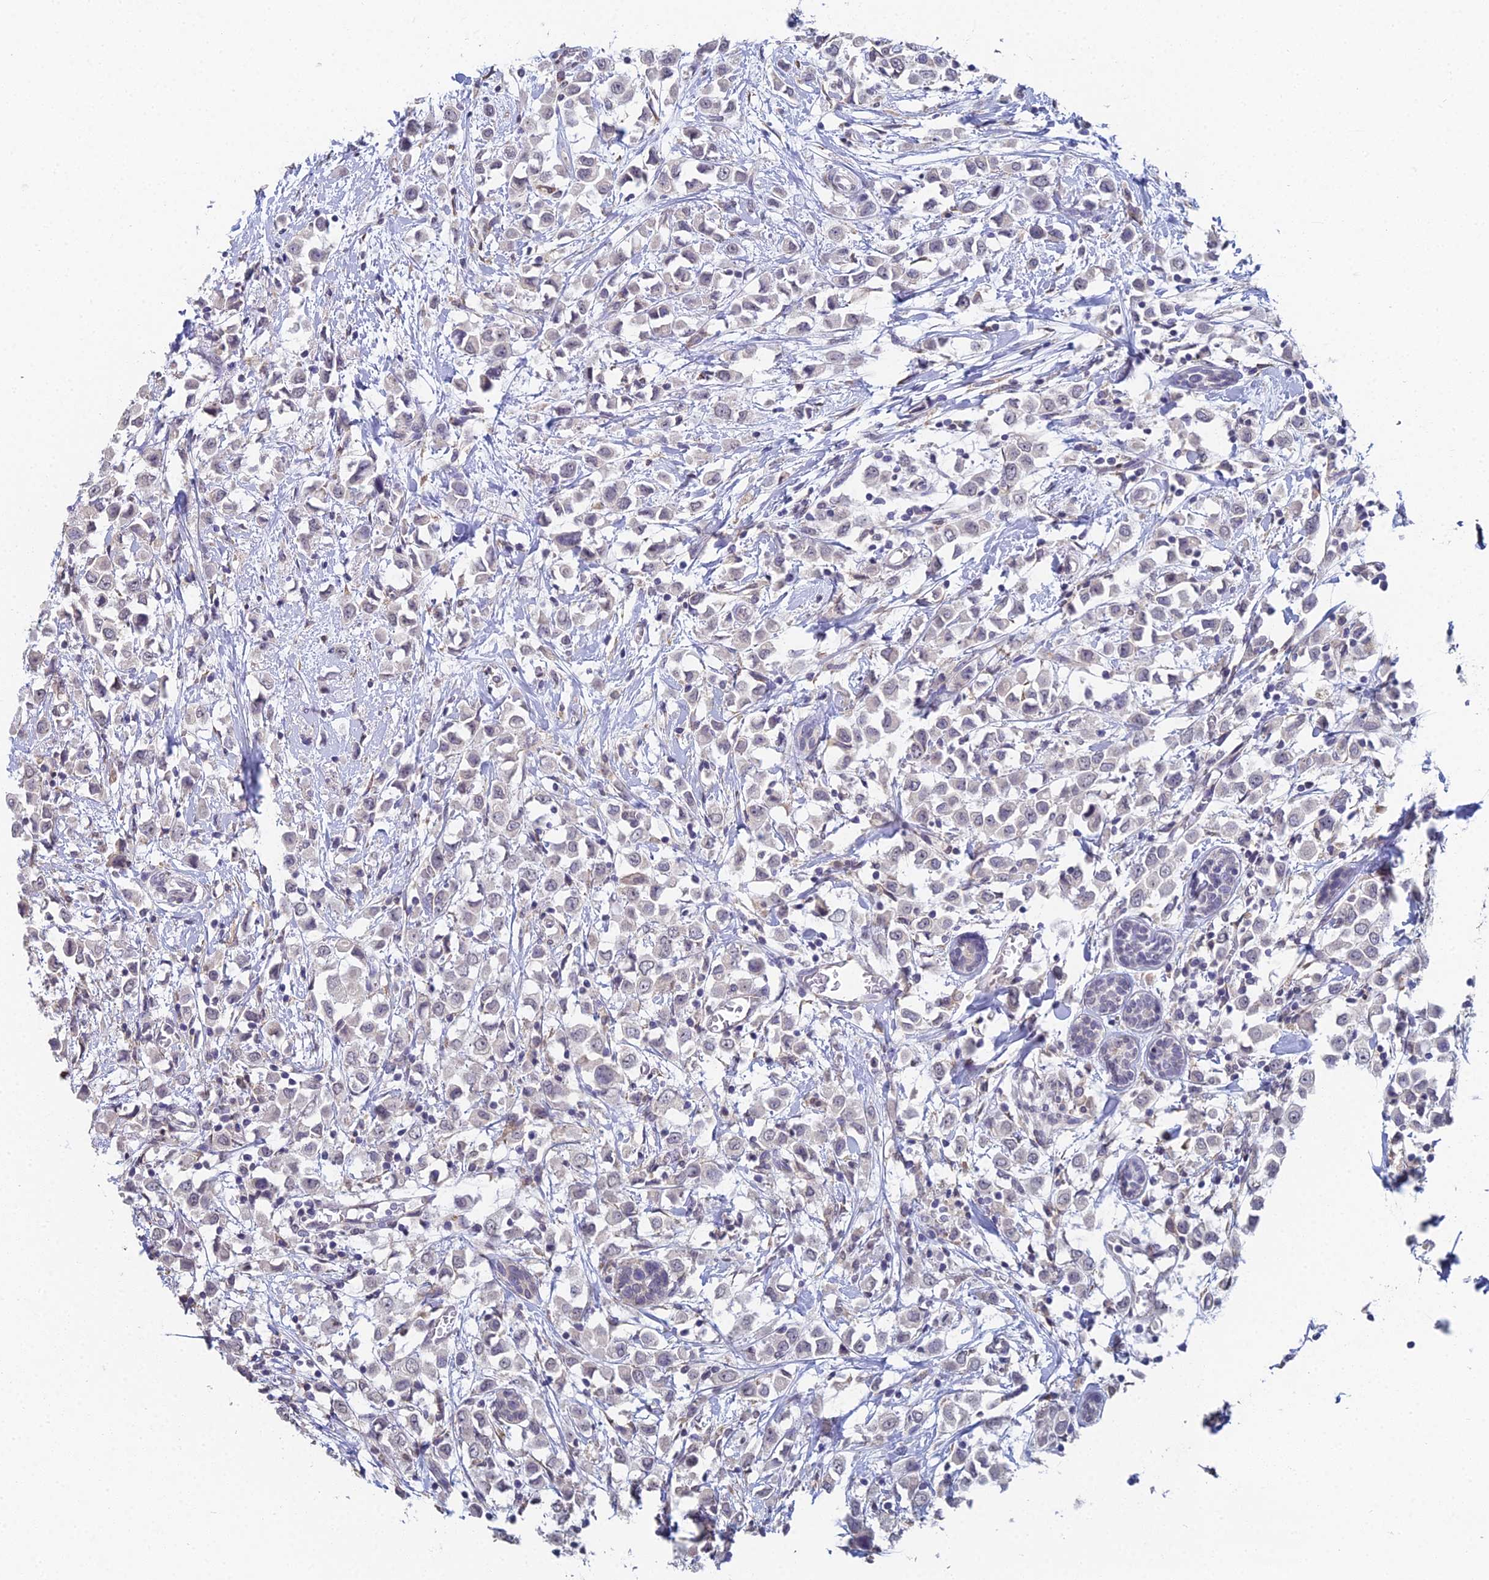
{"staining": {"intensity": "negative", "quantity": "none", "location": "none"}, "tissue": "breast cancer", "cell_type": "Tumor cells", "image_type": "cancer", "snomed": [{"axis": "morphology", "description": "Duct carcinoma"}, {"axis": "topography", "description": "Breast"}], "caption": "Photomicrograph shows no protein positivity in tumor cells of breast infiltrating ductal carcinoma tissue.", "gene": "PRR22", "patient": {"sex": "female", "age": 61}}